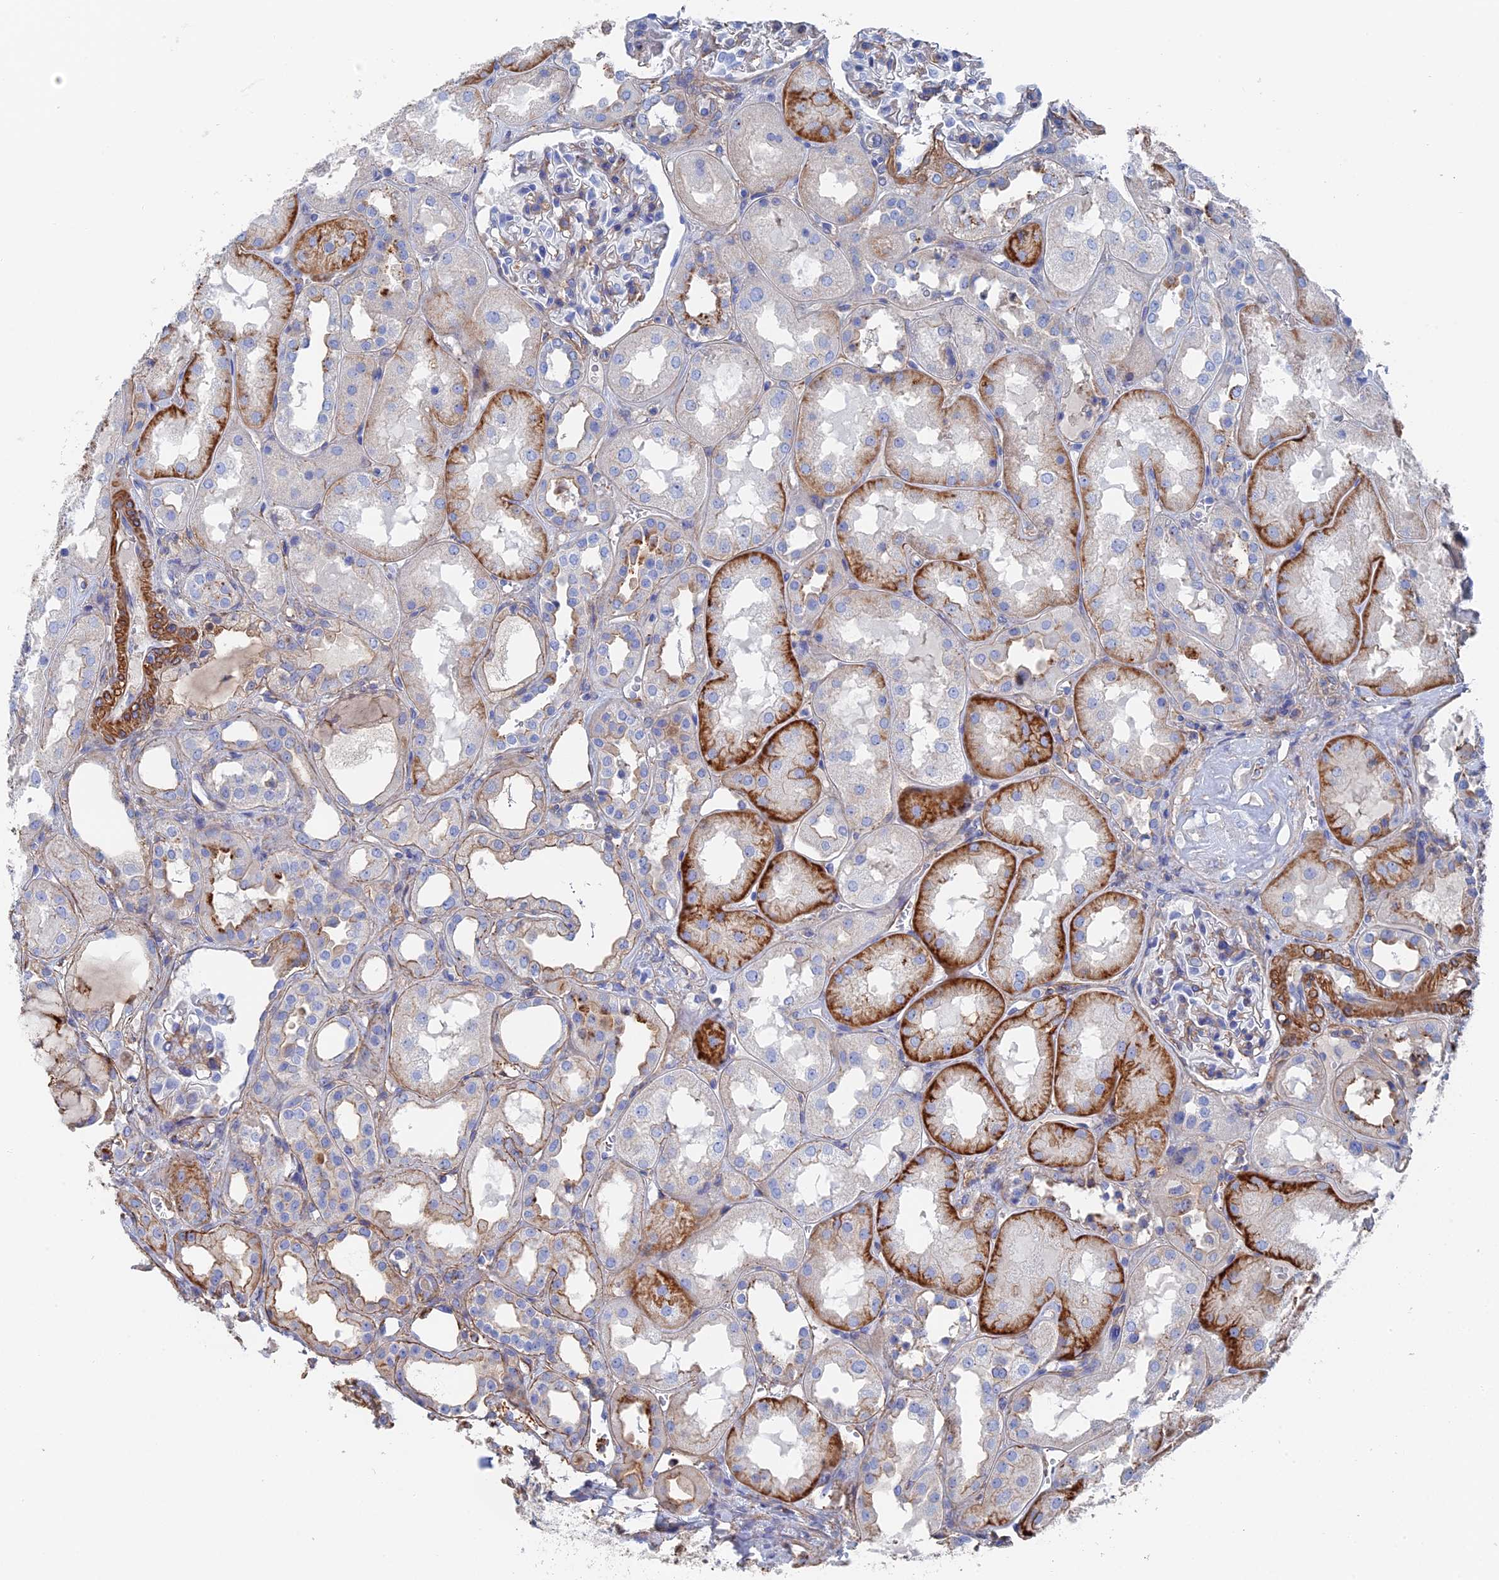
{"staining": {"intensity": "weak", "quantity": "<25%", "location": "cytoplasmic/membranous"}, "tissue": "kidney", "cell_type": "Cells in glomeruli", "image_type": "normal", "snomed": [{"axis": "morphology", "description": "Normal tissue, NOS"}, {"axis": "topography", "description": "Kidney"}], "caption": "DAB (3,3'-diaminobenzidine) immunohistochemical staining of benign kidney shows no significant positivity in cells in glomeruli. The staining was performed using DAB to visualize the protein expression in brown, while the nuclei were stained in blue with hematoxylin (Magnification: 20x).", "gene": "STRA6", "patient": {"sex": "male", "age": 70}}